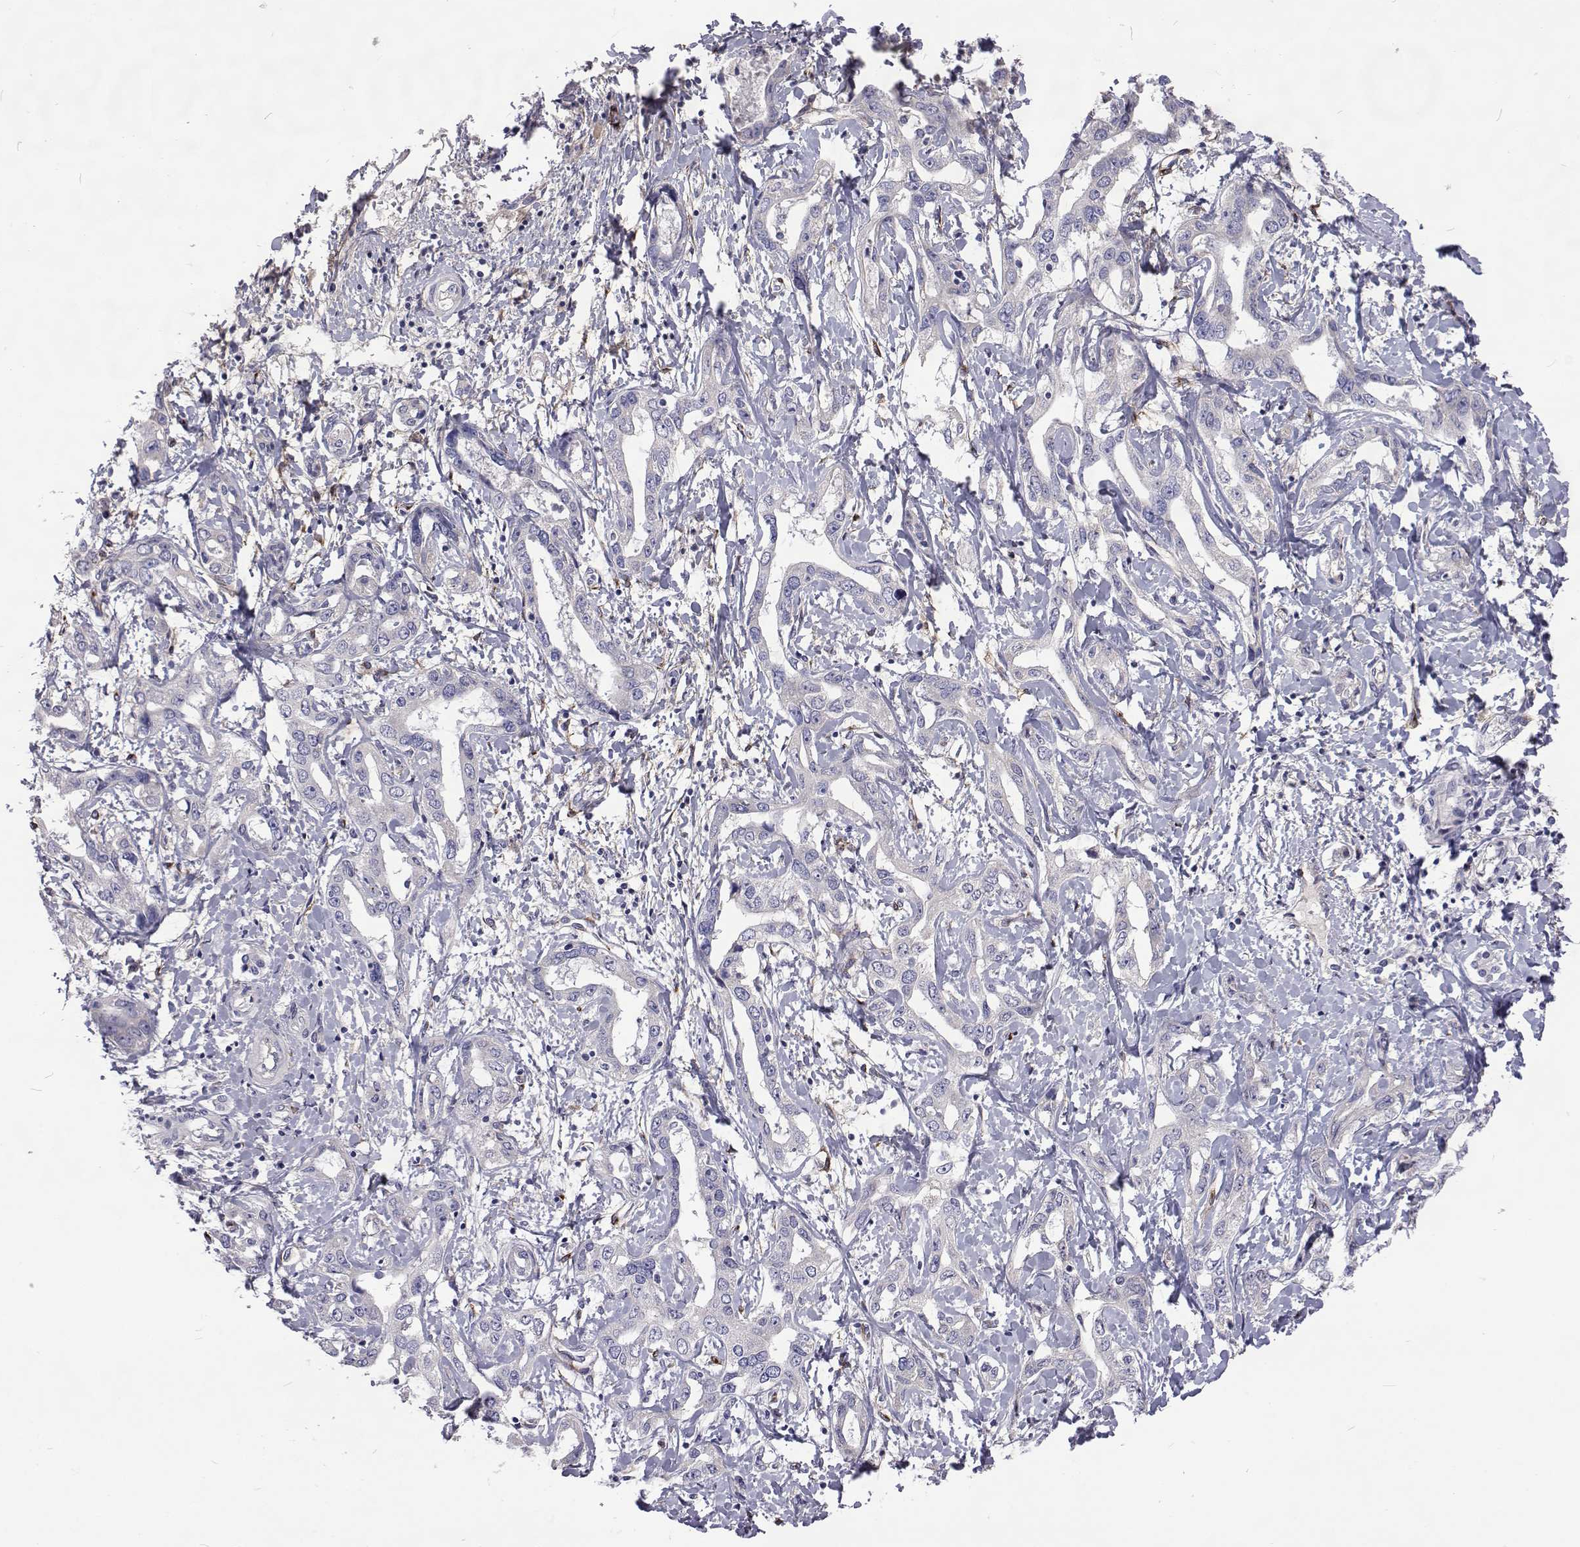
{"staining": {"intensity": "negative", "quantity": "none", "location": "none"}, "tissue": "liver cancer", "cell_type": "Tumor cells", "image_type": "cancer", "snomed": [{"axis": "morphology", "description": "Cholangiocarcinoma"}, {"axis": "topography", "description": "Liver"}], "caption": "This photomicrograph is of liver cancer (cholangiocarcinoma) stained with immunohistochemistry (IHC) to label a protein in brown with the nuclei are counter-stained blue. There is no staining in tumor cells. (IHC, brightfield microscopy, high magnification).", "gene": "NPR3", "patient": {"sex": "male", "age": 59}}